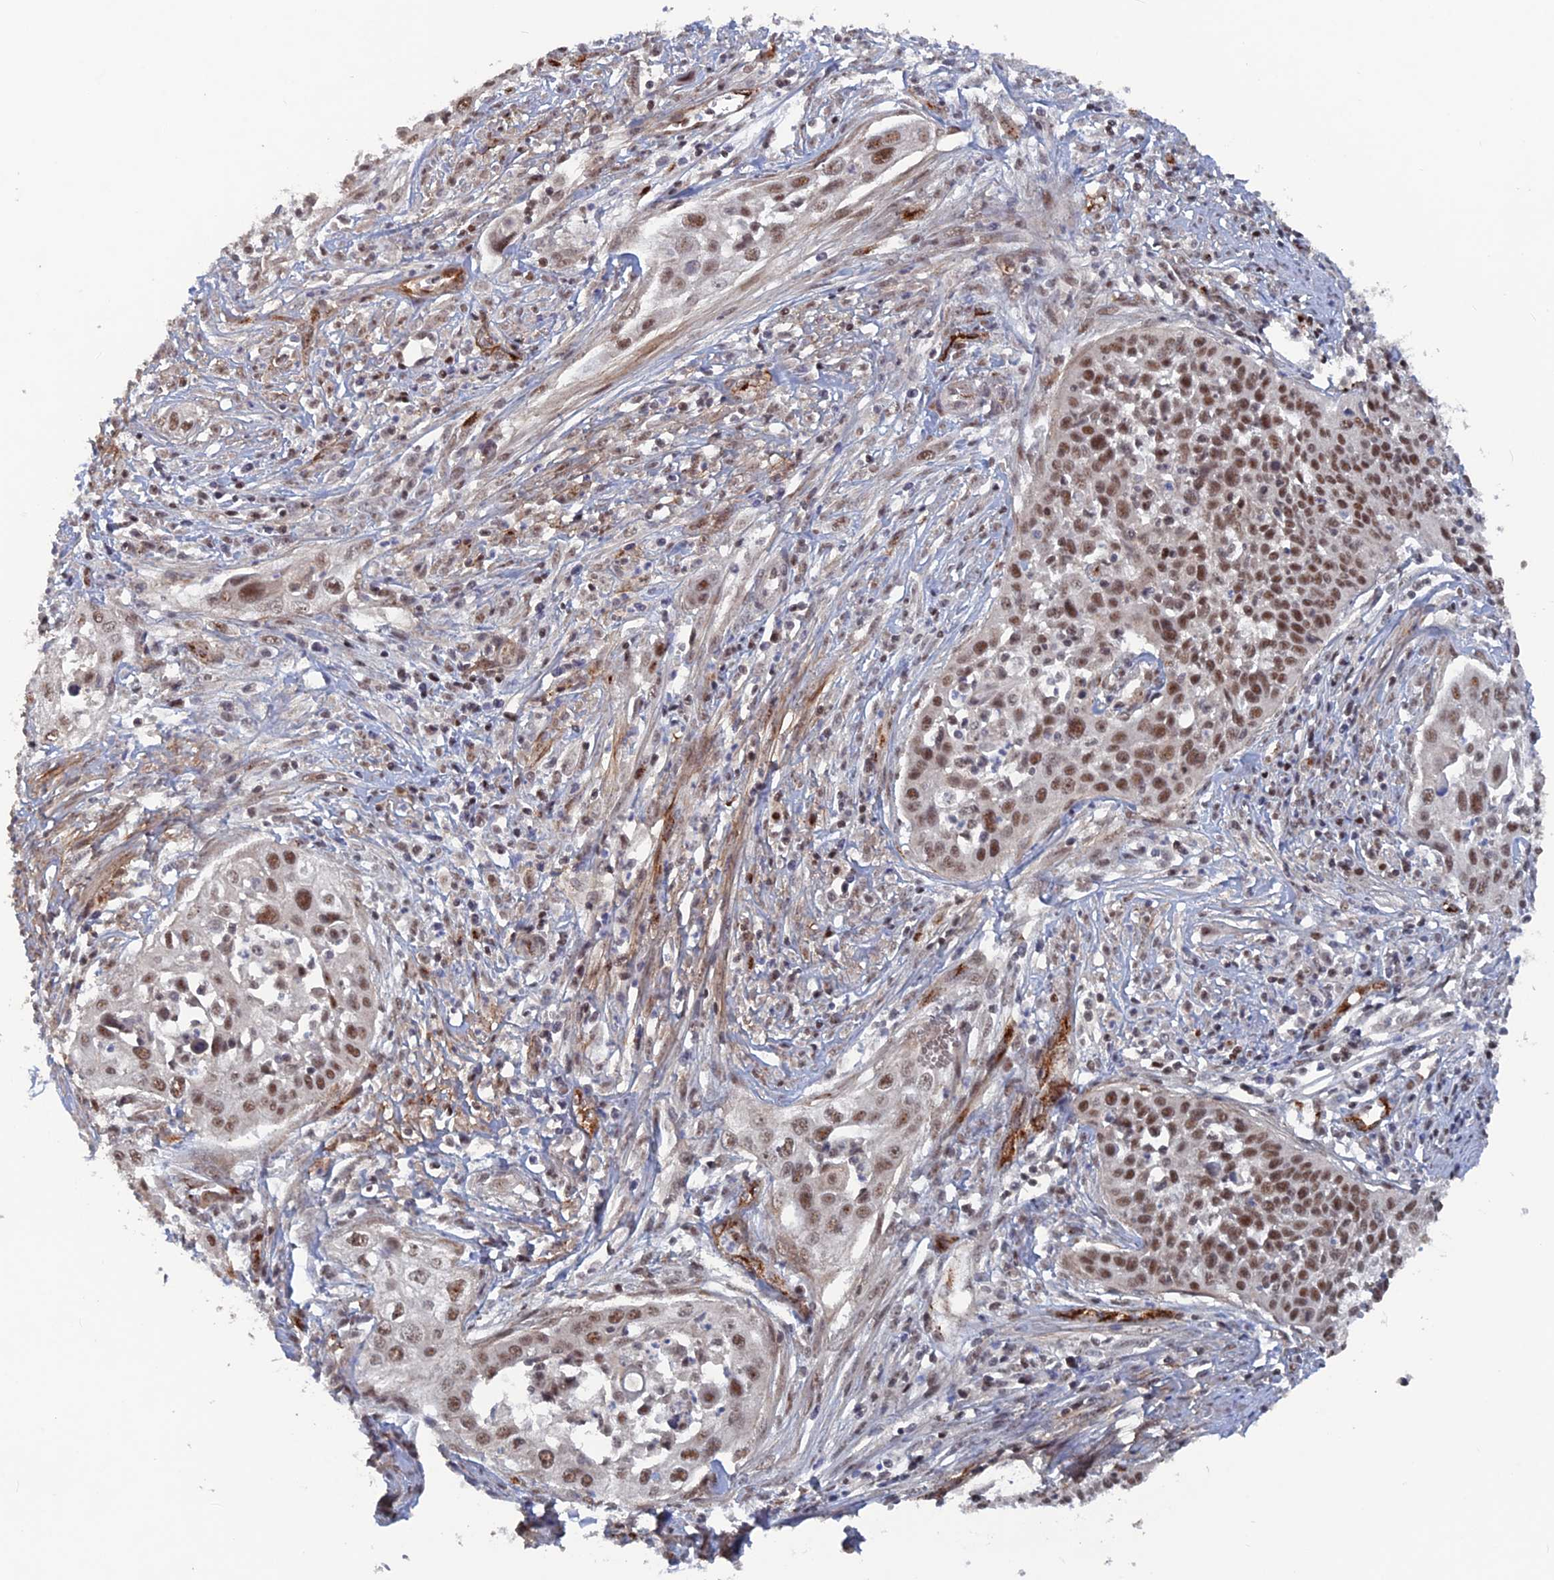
{"staining": {"intensity": "moderate", "quantity": ">75%", "location": "nuclear"}, "tissue": "cervical cancer", "cell_type": "Tumor cells", "image_type": "cancer", "snomed": [{"axis": "morphology", "description": "Squamous cell carcinoma, NOS"}, {"axis": "topography", "description": "Cervix"}], "caption": "Immunohistochemical staining of cervical squamous cell carcinoma shows medium levels of moderate nuclear protein positivity in about >75% of tumor cells. Nuclei are stained in blue.", "gene": "SH3D21", "patient": {"sex": "female", "age": 34}}